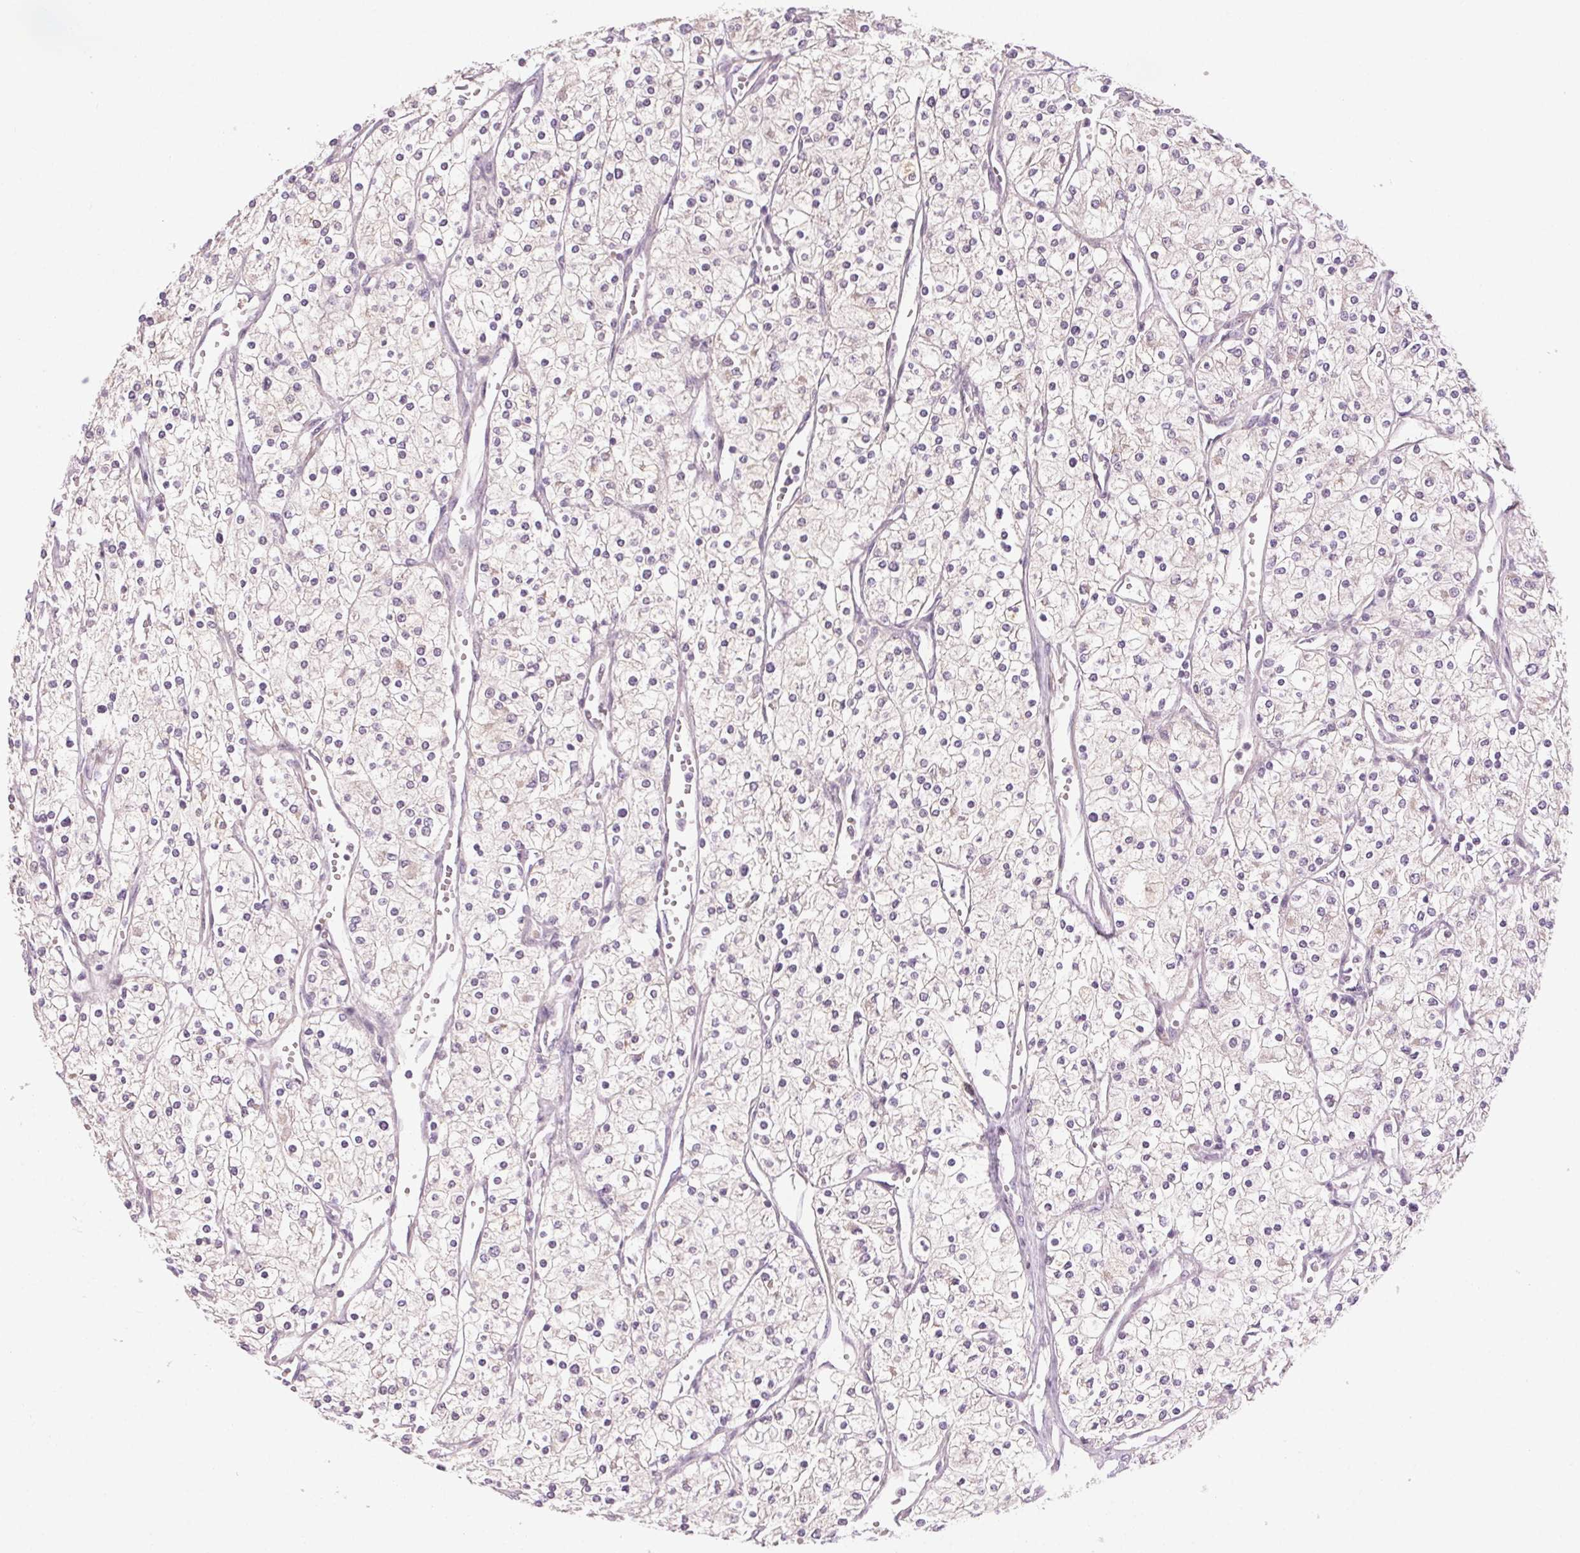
{"staining": {"intensity": "negative", "quantity": "none", "location": "none"}, "tissue": "renal cancer", "cell_type": "Tumor cells", "image_type": "cancer", "snomed": [{"axis": "morphology", "description": "Adenocarcinoma, NOS"}, {"axis": "topography", "description": "Kidney"}], "caption": "Tumor cells are negative for brown protein staining in renal cancer (adenocarcinoma). (DAB immunohistochemistry, high magnification).", "gene": "HHLA2", "patient": {"sex": "male", "age": 80}}